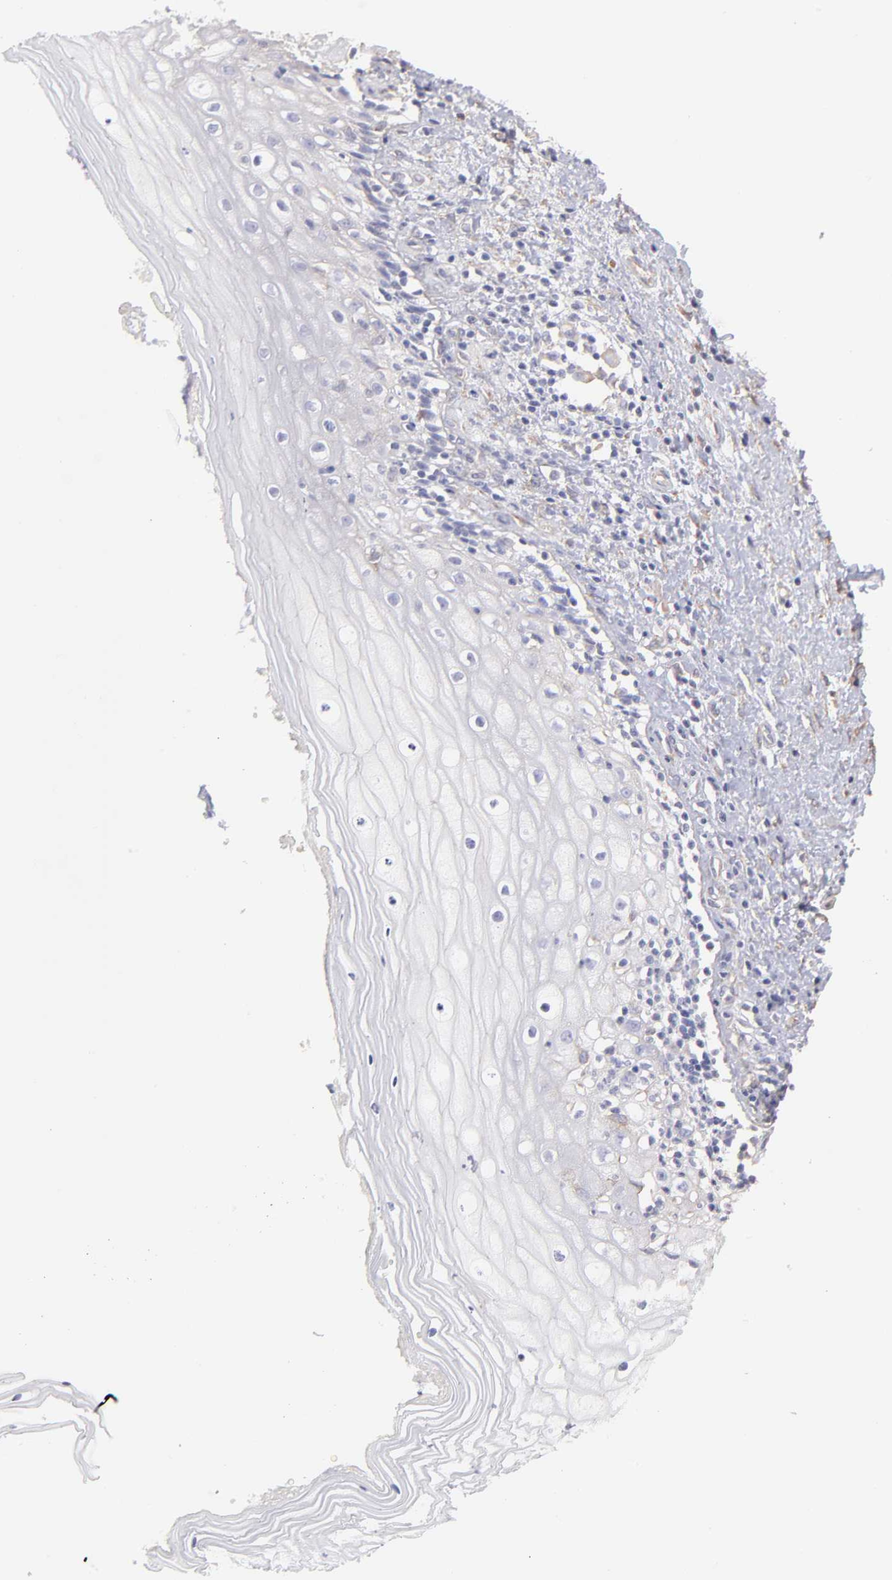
{"staining": {"intensity": "negative", "quantity": "none", "location": "none"}, "tissue": "vagina", "cell_type": "Squamous epithelial cells", "image_type": "normal", "snomed": [{"axis": "morphology", "description": "Normal tissue, NOS"}, {"axis": "topography", "description": "Vagina"}], "caption": "Unremarkable vagina was stained to show a protein in brown. There is no significant positivity in squamous epithelial cells. (DAB (3,3'-diaminobenzidine) IHC visualized using brightfield microscopy, high magnification).", "gene": "PLEC", "patient": {"sex": "female", "age": 46}}